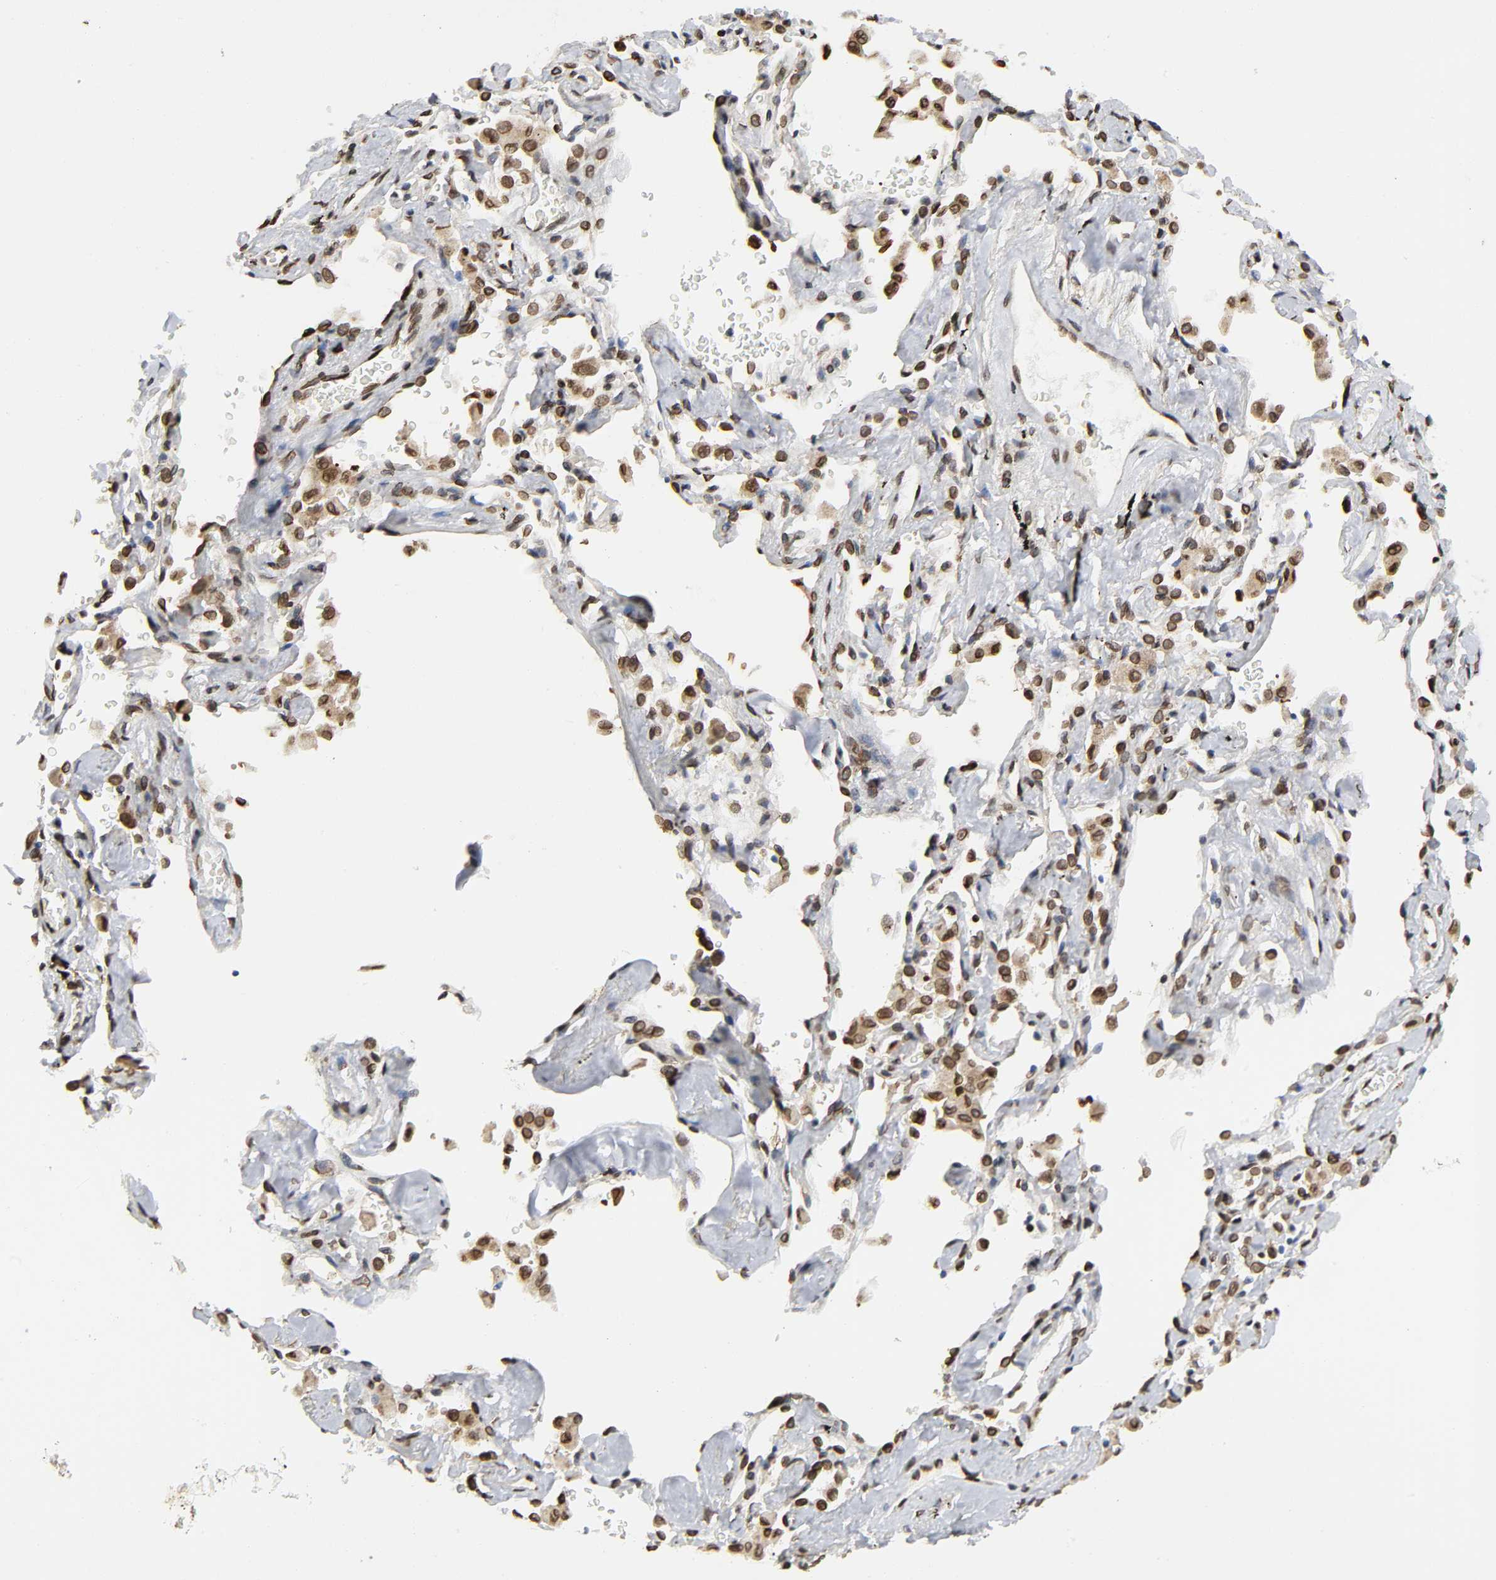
{"staining": {"intensity": "strong", "quantity": ">75%", "location": "cytoplasmic/membranous,nuclear"}, "tissue": "lung cancer", "cell_type": "Tumor cells", "image_type": "cancer", "snomed": [{"axis": "morphology", "description": "Adenocarcinoma, NOS"}, {"axis": "topography", "description": "Lung"}], "caption": "Immunohistochemistry of lung cancer shows high levels of strong cytoplasmic/membranous and nuclear positivity in approximately >75% of tumor cells. Using DAB (brown) and hematoxylin (blue) stains, captured at high magnification using brightfield microscopy.", "gene": "RANGAP1", "patient": {"sex": "female", "age": 64}}